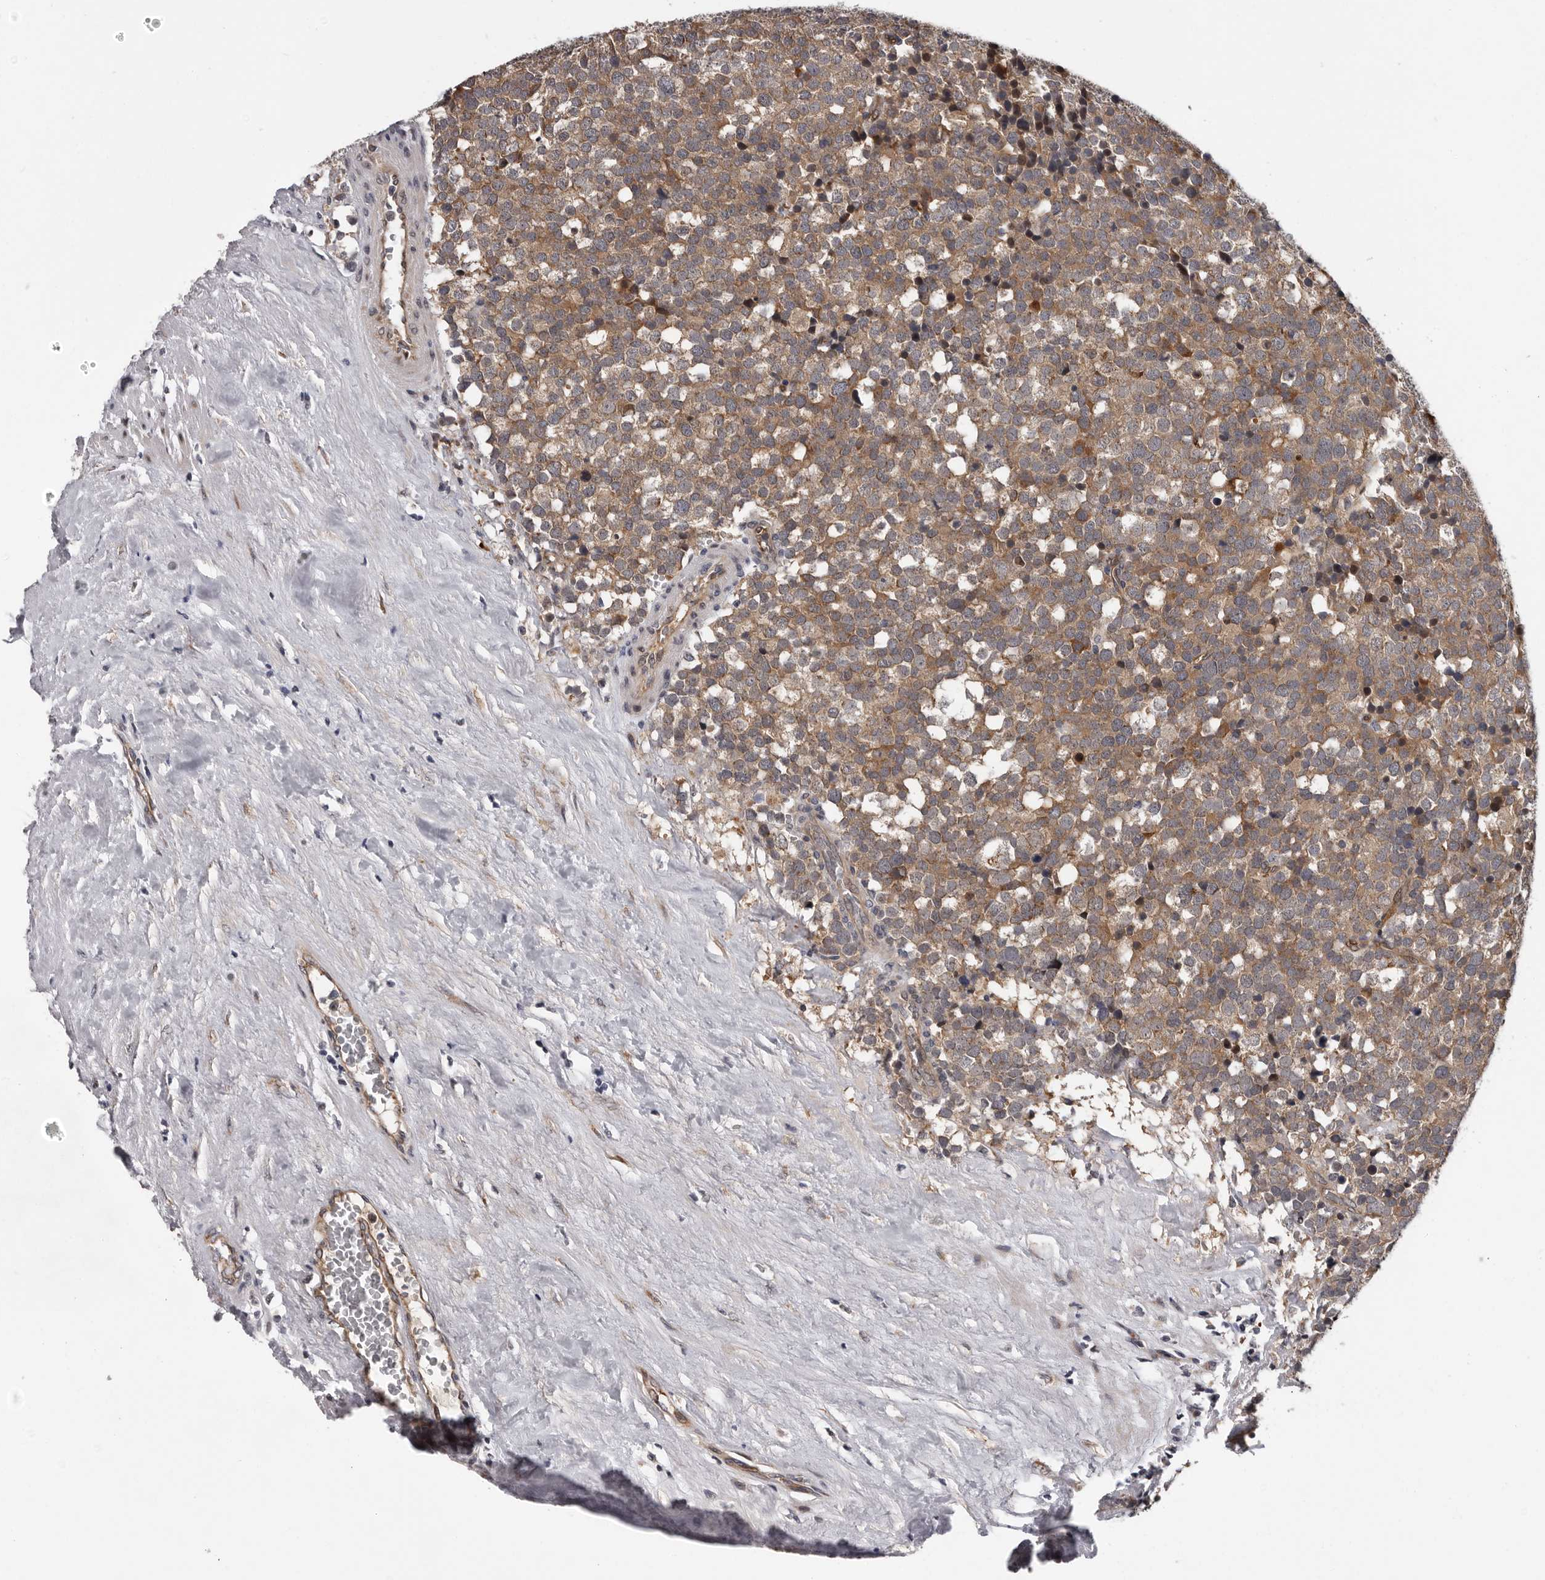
{"staining": {"intensity": "moderate", "quantity": "25%-75%", "location": "cytoplasmic/membranous,nuclear"}, "tissue": "testis cancer", "cell_type": "Tumor cells", "image_type": "cancer", "snomed": [{"axis": "morphology", "description": "Seminoma, NOS"}, {"axis": "topography", "description": "Testis"}], "caption": "Protein expression analysis of human seminoma (testis) reveals moderate cytoplasmic/membranous and nuclear staining in about 25%-75% of tumor cells.", "gene": "MED8", "patient": {"sex": "male", "age": 71}}